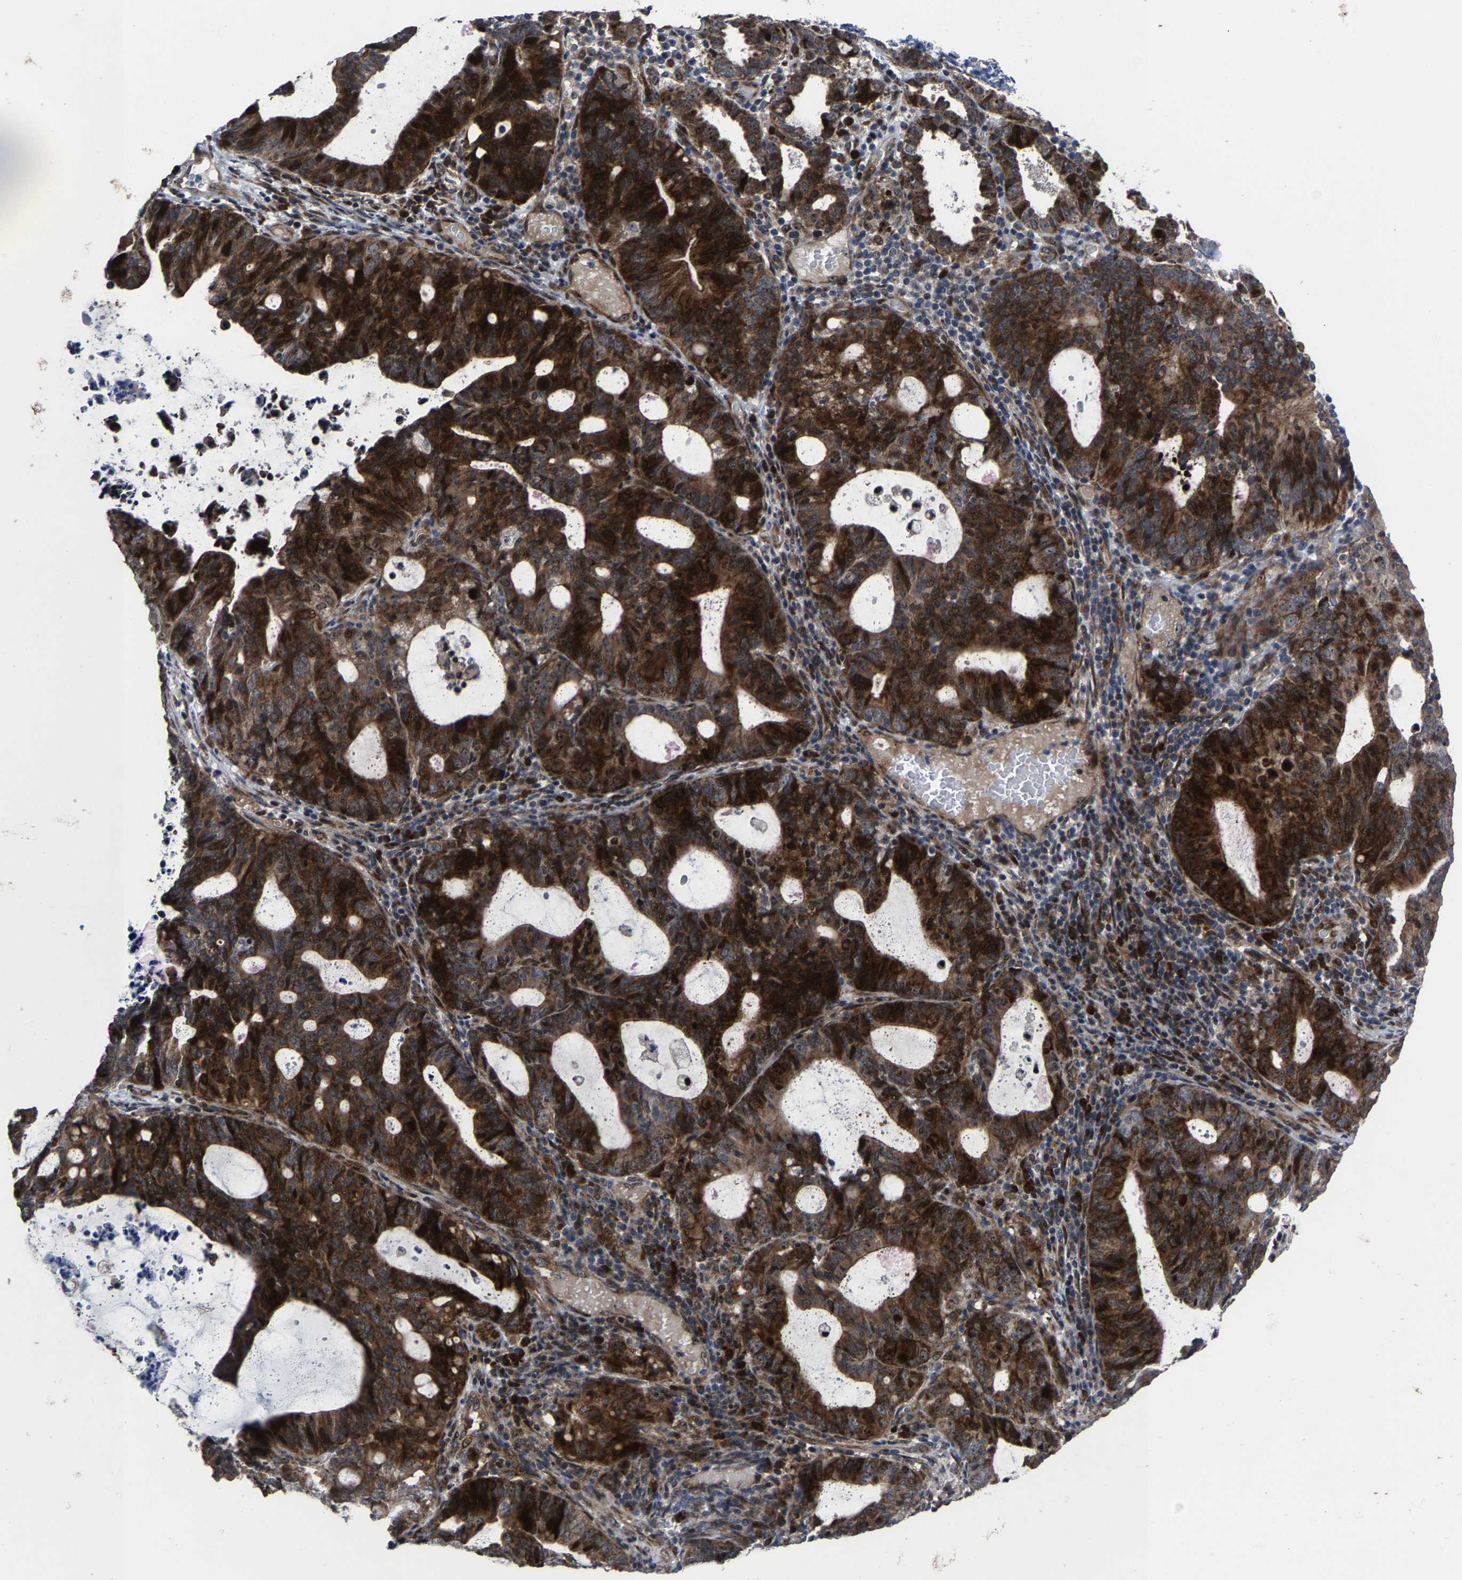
{"staining": {"intensity": "strong", "quantity": ">75%", "location": "cytoplasmic/membranous"}, "tissue": "endometrial cancer", "cell_type": "Tumor cells", "image_type": "cancer", "snomed": [{"axis": "morphology", "description": "Adenocarcinoma, NOS"}, {"axis": "topography", "description": "Uterus"}], "caption": "High-power microscopy captured an immunohistochemistry (IHC) image of endometrial cancer (adenocarcinoma), revealing strong cytoplasmic/membranous expression in approximately >75% of tumor cells.", "gene": "HAUS6", "patient": {"sex": "female", "age": 83}}